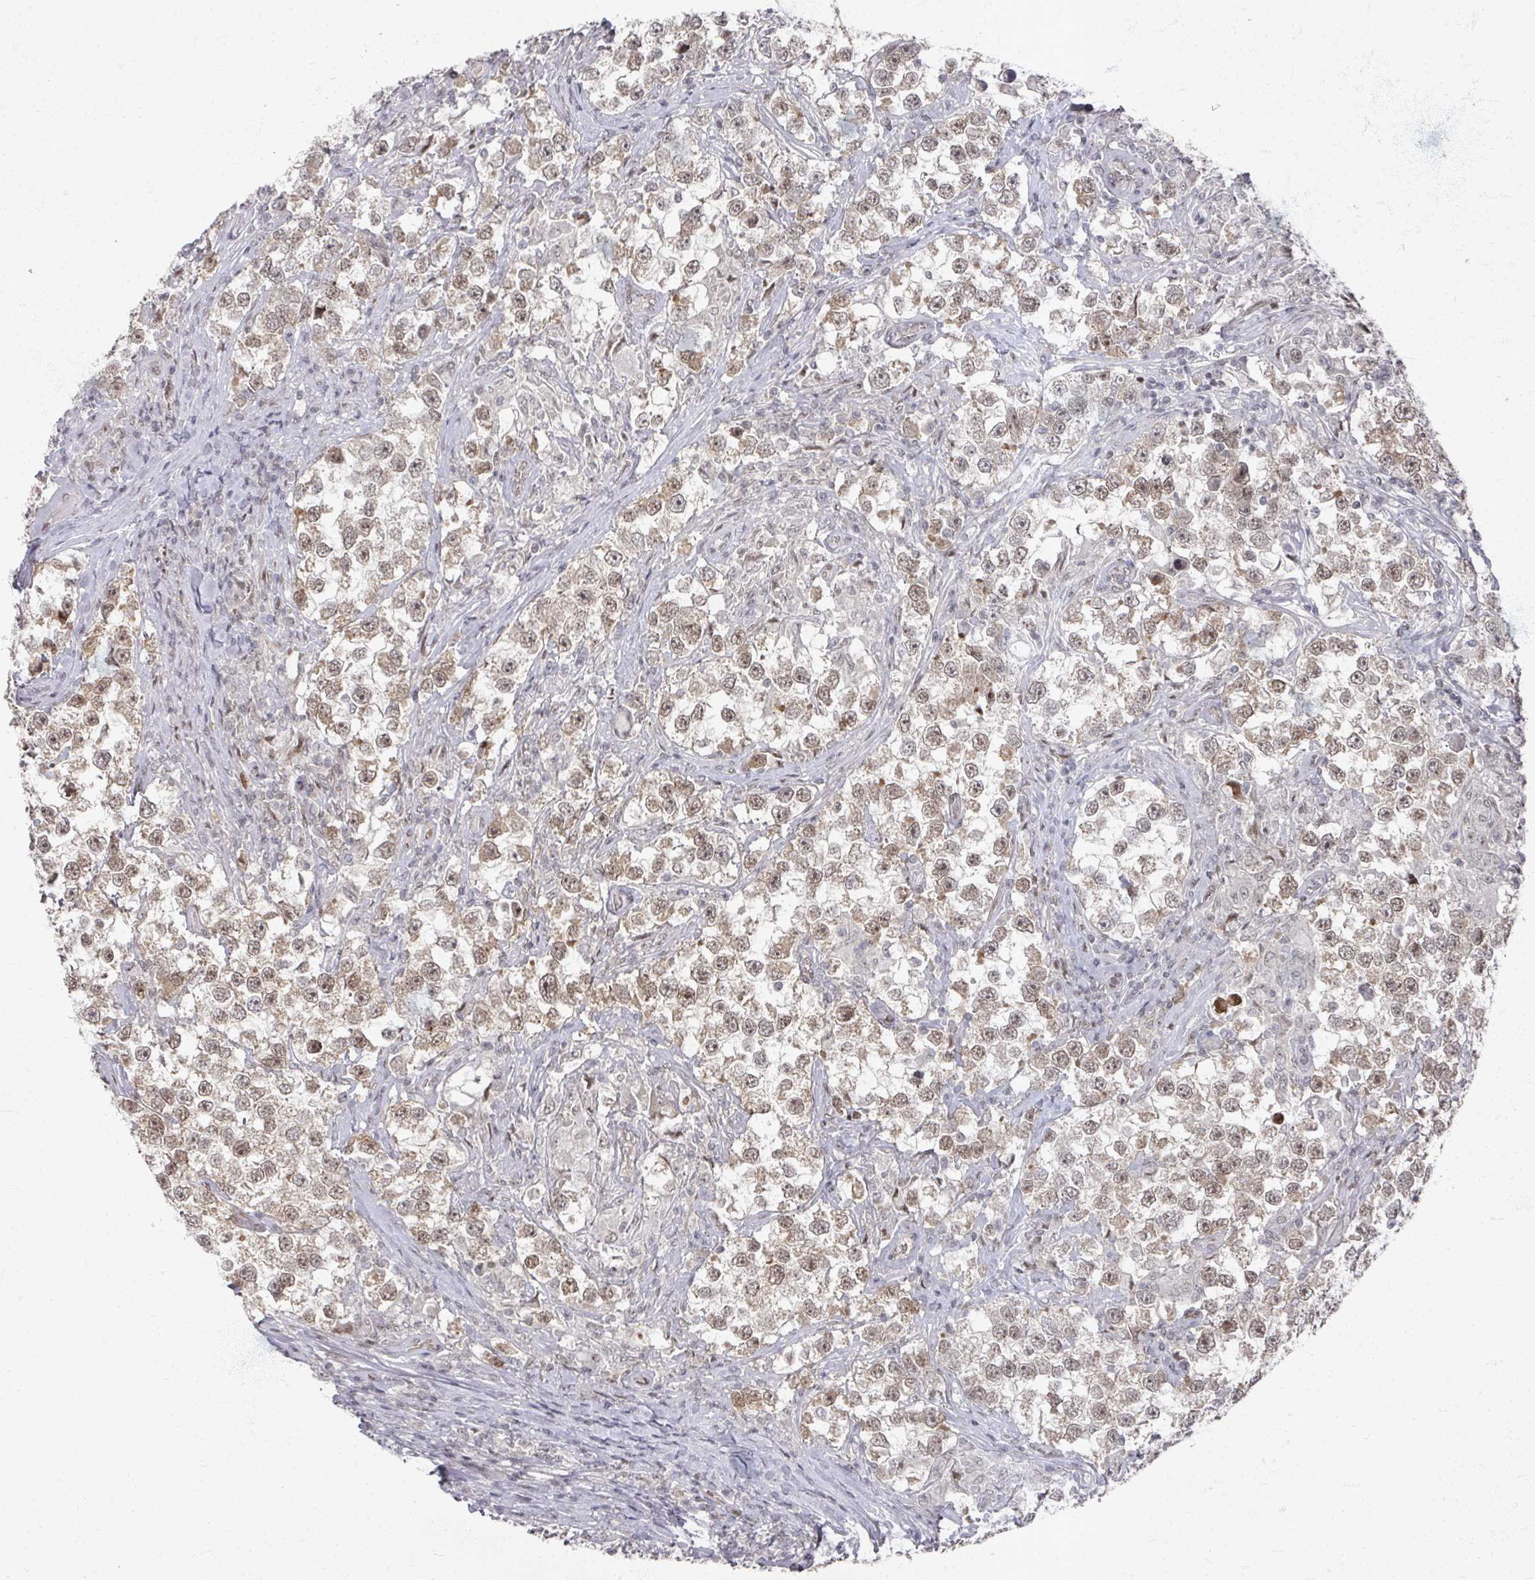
{"staining": {"intensity": "moderate", "quantity": ">75%", "location": "nuclear"}, "tissue": "testis cancer", "cell_type": "Tumor cells", "image_type": "cancer", "snomed": [{"axis": "morphology", "description": "Seminoma, NOS"}, {"axis": "topography", "description": "Testis"}], "caption": "Immunohistochemical staining of human seminoma (testis) exhibits moderate nuclear protein positivity in about >75% of tumor cells.", "gene": "PSKH1", "patient": {"sex": "male", "age": 46}}